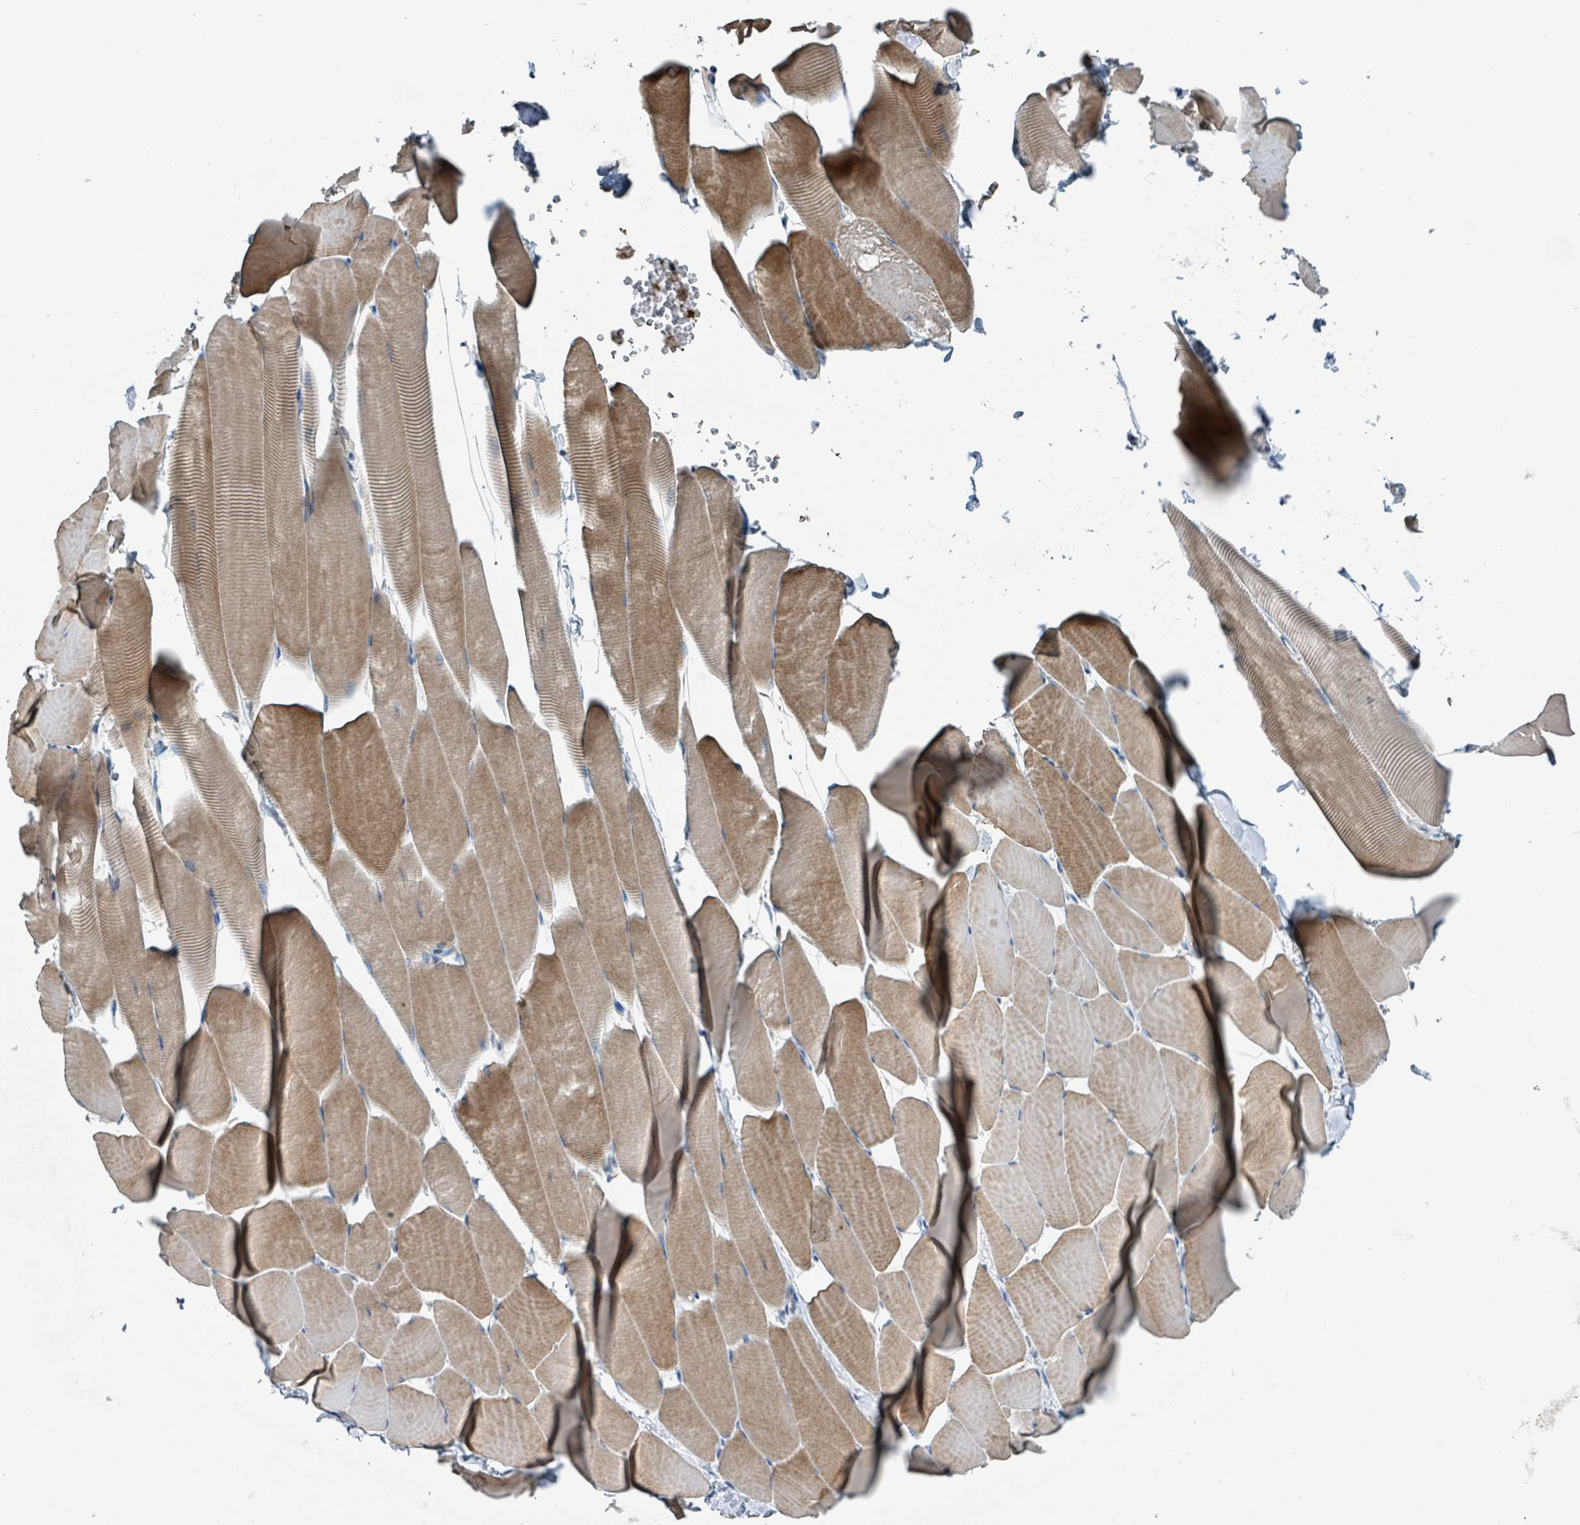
{"staining": {"intensity": "moderate", "quantity": "25%-75%", "location": "cytoplasmic/membranous"}, "tissue": "skeletal muscle", "cell_type": "Myocytes", "image_type": "normal", "snomed": [{"axis": "morphology", "description": "Normal tissue, NOS"}, {"axis": "topography", "description": "Skeletal muscle"}], "caption": "This is a photomicrograph of IHC staining of benign skeletal muscle, which shows moderate positivity in the cytoplasmic/membranous of myocytes.", "gene": "ACBD4", "patient": {"sex": "male", "age": 25}}